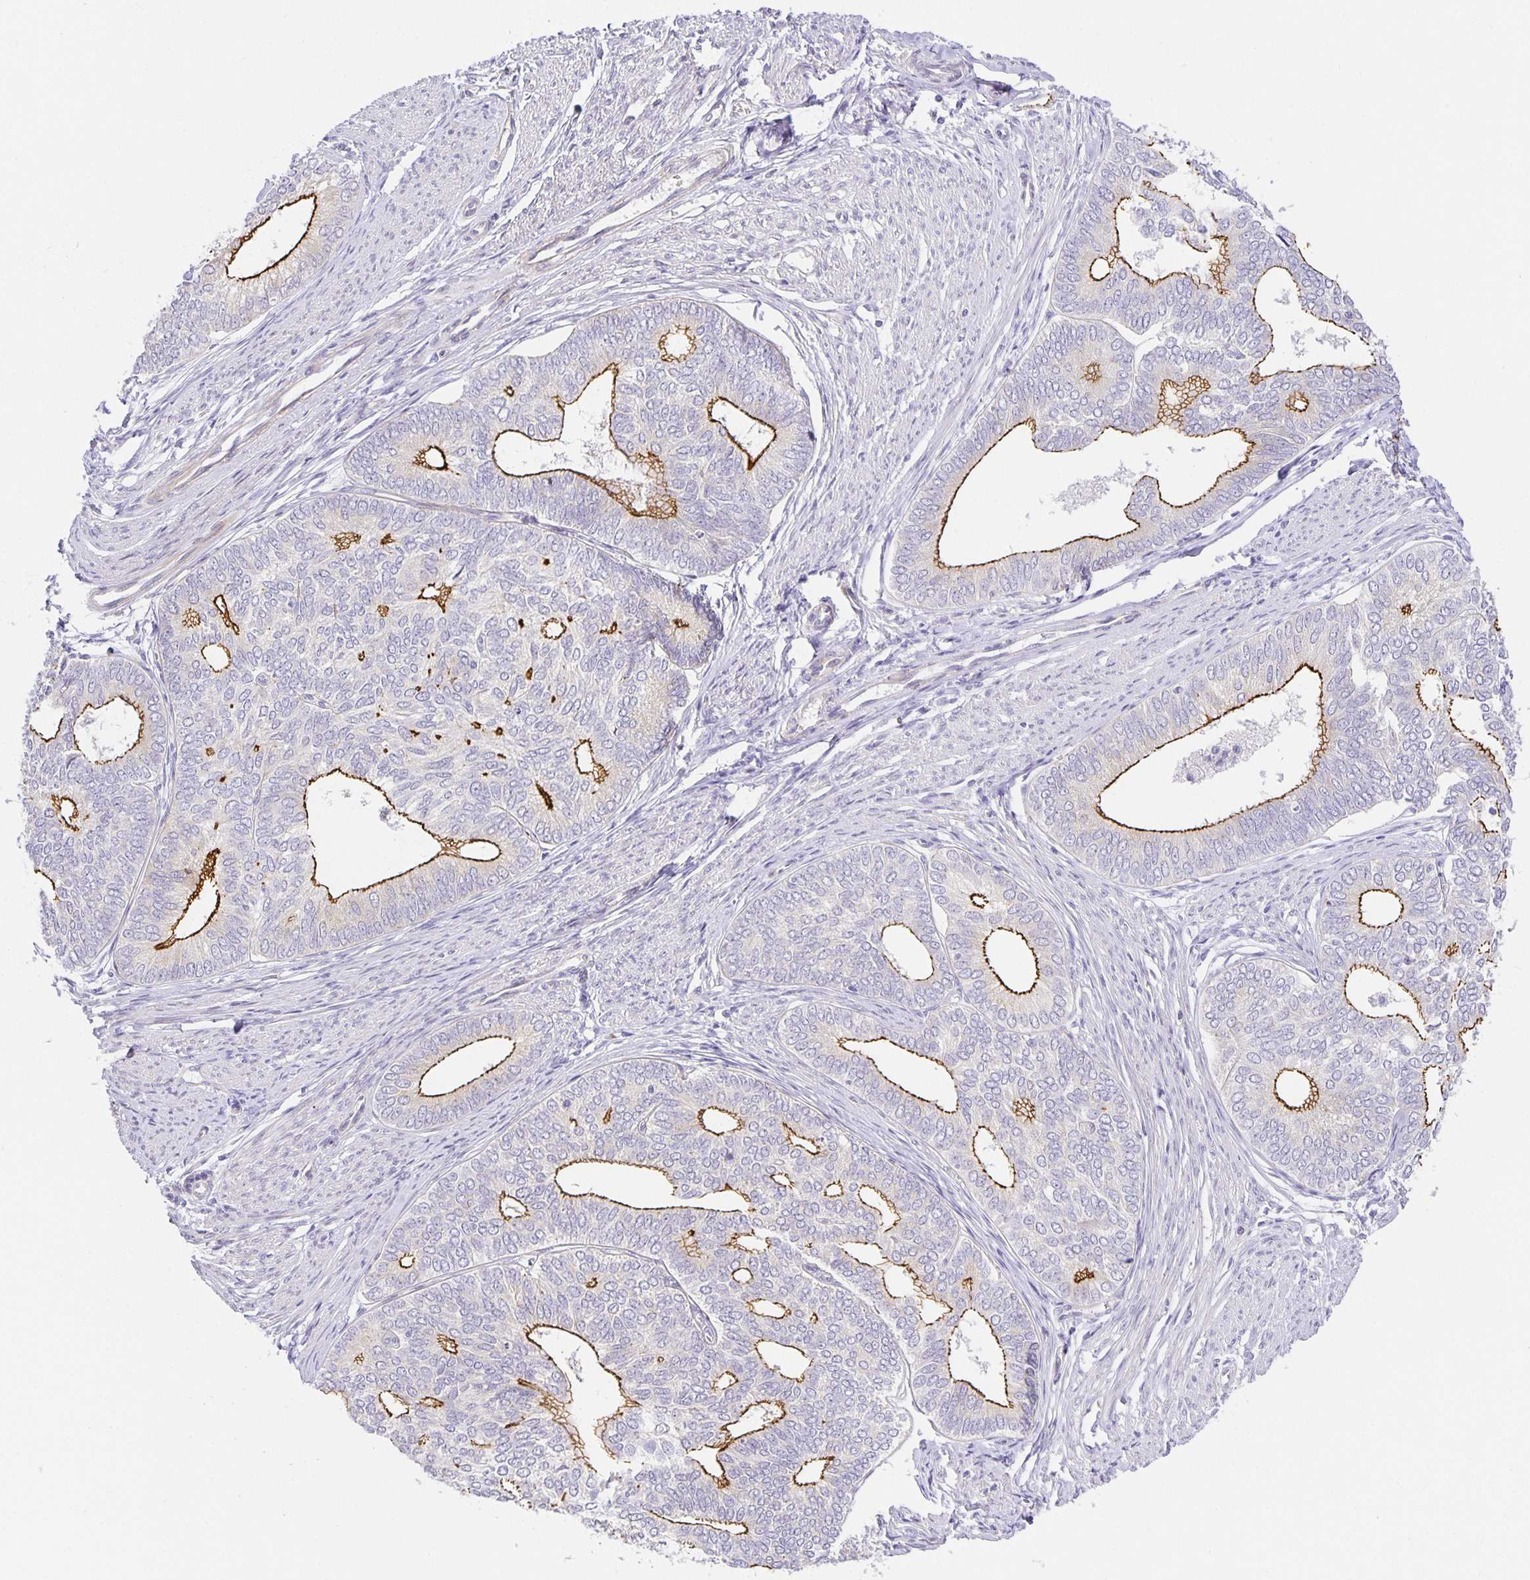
{"staining": {"intensity": "moderate", "quantity": "25%-75%", "location": "cytoplasmic/membranous"}, "tissue": "endometrial cancer", "cell_type": "Tumor cells", "image_type": "cancer", "snomed": [{"axis": "morphology", "description": "Adenocarcinoma, NOS"}, {"axis": "topography", "description": "Endometrium"}], "caption": "Immunohistochemical staining of endometrial cancer (adenocarcinoma) demonstrates moderate cytoplasmic/membranous protein expression in approximately 25%-75% of tumor cells.", "gene": "TJP3", "patient": {"sex": "female", "age": 75}}